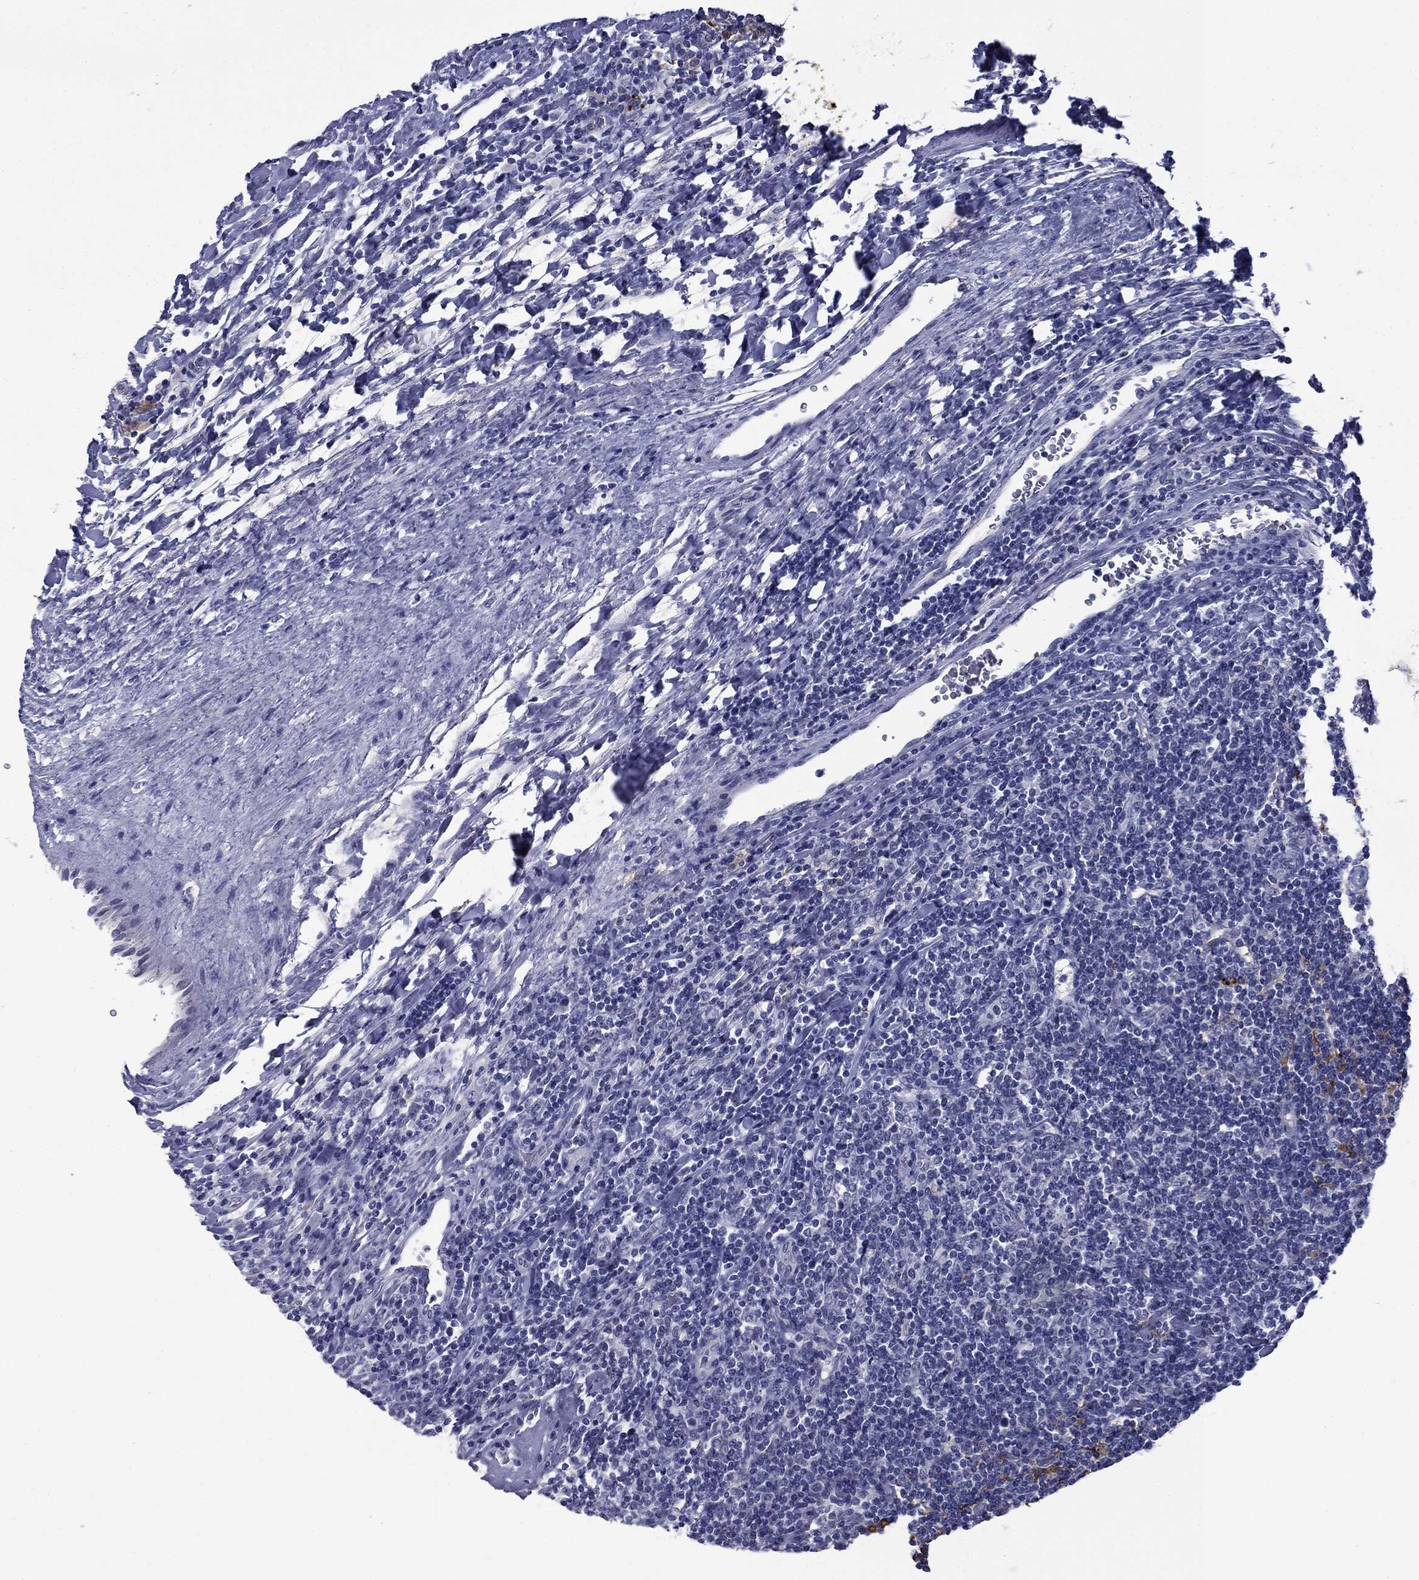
{"staining": {"intensity": "negative", "quantity": "none", "location": "none"}, "tissue": "lymphoma", "cell_type": "Tumor cells", "image_type": "cancer", "snomed": [{"axis": "morphology", "description": "Hodgkin's disease, NOS"}, {"axis": "topography", "description": "Lymph node"}], "caption": "Immunohistochemistry image of neoplastic tissue: human Hodgkin's disease stained with DAB exhibits no significant protein positivity in tumor cells.", "gene": "BCL2L14", "patient": {"sex": "male", "age": 40}}